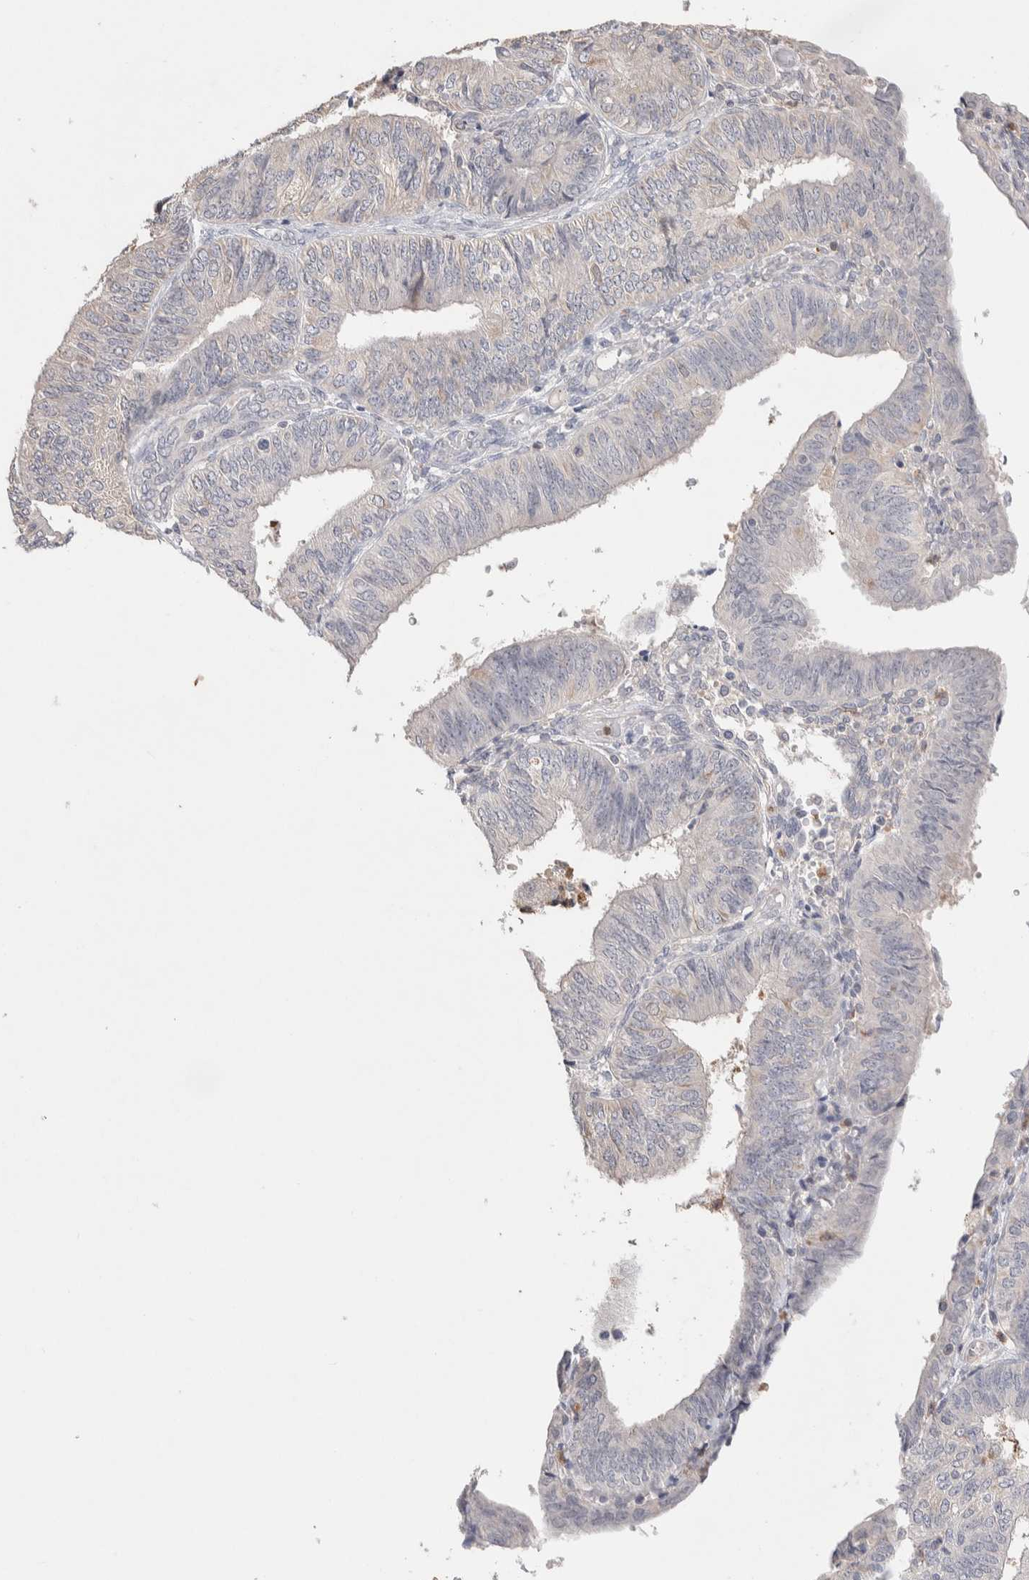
{"staining": {"intensity": "negative", "quantity": "none", "location": "none"}, "tissue": "endometrial cancer", "cell_type": "Tumor cells", "image_type": "cancer", "snomed": [{"axis": "morphology", "description": "Adenocarcinoma, NOS"}, {"axis": "topography", "description": "Endometrium"}], "caption": "An image of human endometrial cancer (adenocarcinoma) is negative for staining in tumor cells.", "gene": "FFAR2", "patient": {"sex": "female", "age": 58}}